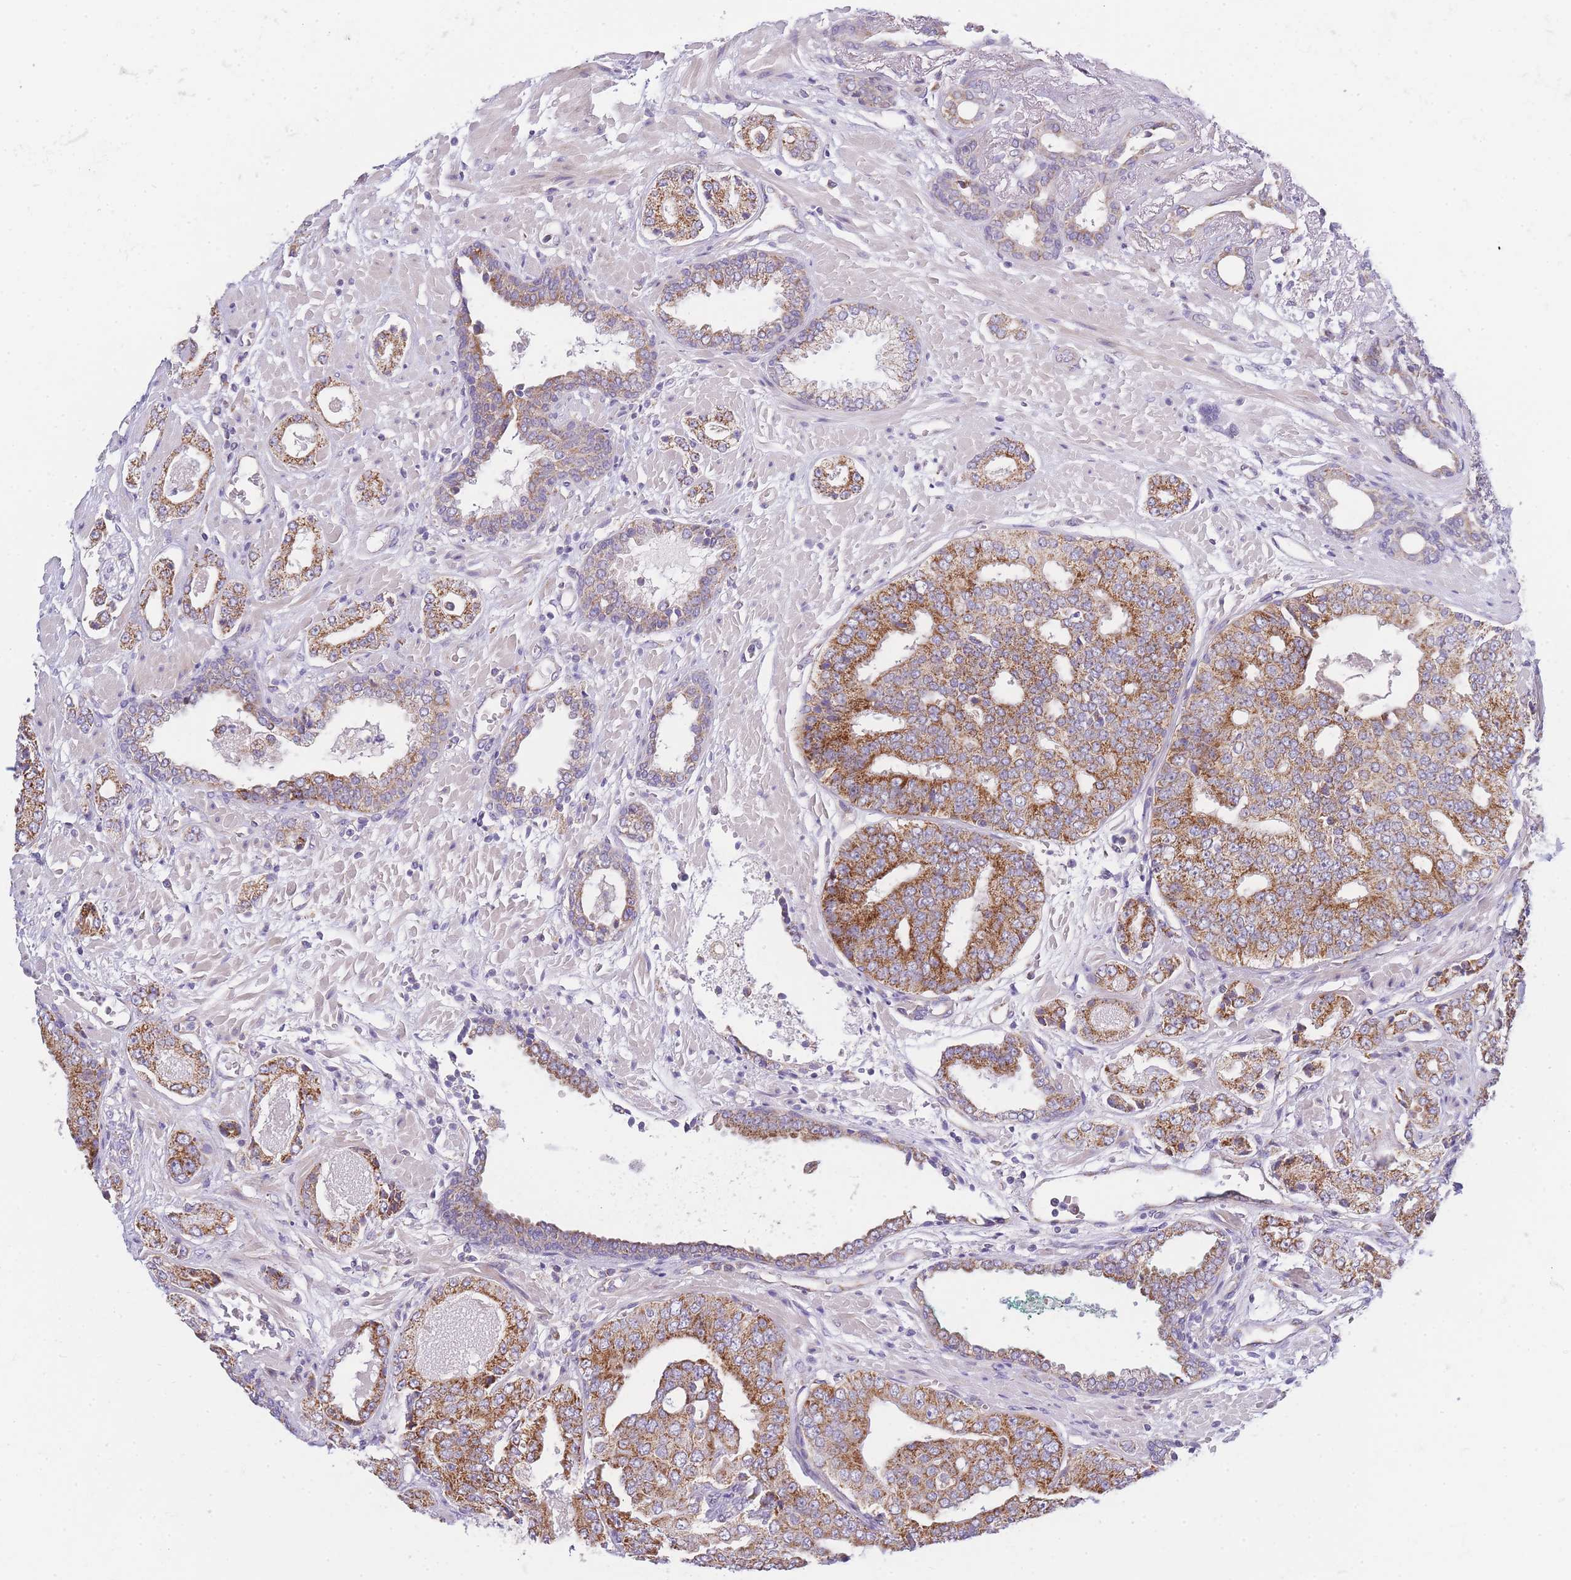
{"staining": {"intensity": "strong", "quantity": ">75%", "location": "cytoplasmic/membranous"}, "tissue": "prostate cancer", "cell_type": "Tumor cells", "image_type": "cancer", "snomed": [{"axis": "morphology", "description": "Adenocarcinoma, High grade"}, {"axis": "topography", "description": "Prostate"}], "caption": "Prostate cancer (adenocarcinoma (high-grade)) was stained to show a protein in brown. There is high levels of strong cytoplasmic/membranous positivity in about >75% of tumor cells.", "gene": "MRPS11", "patient": {"sex": "male", "age": 71}}